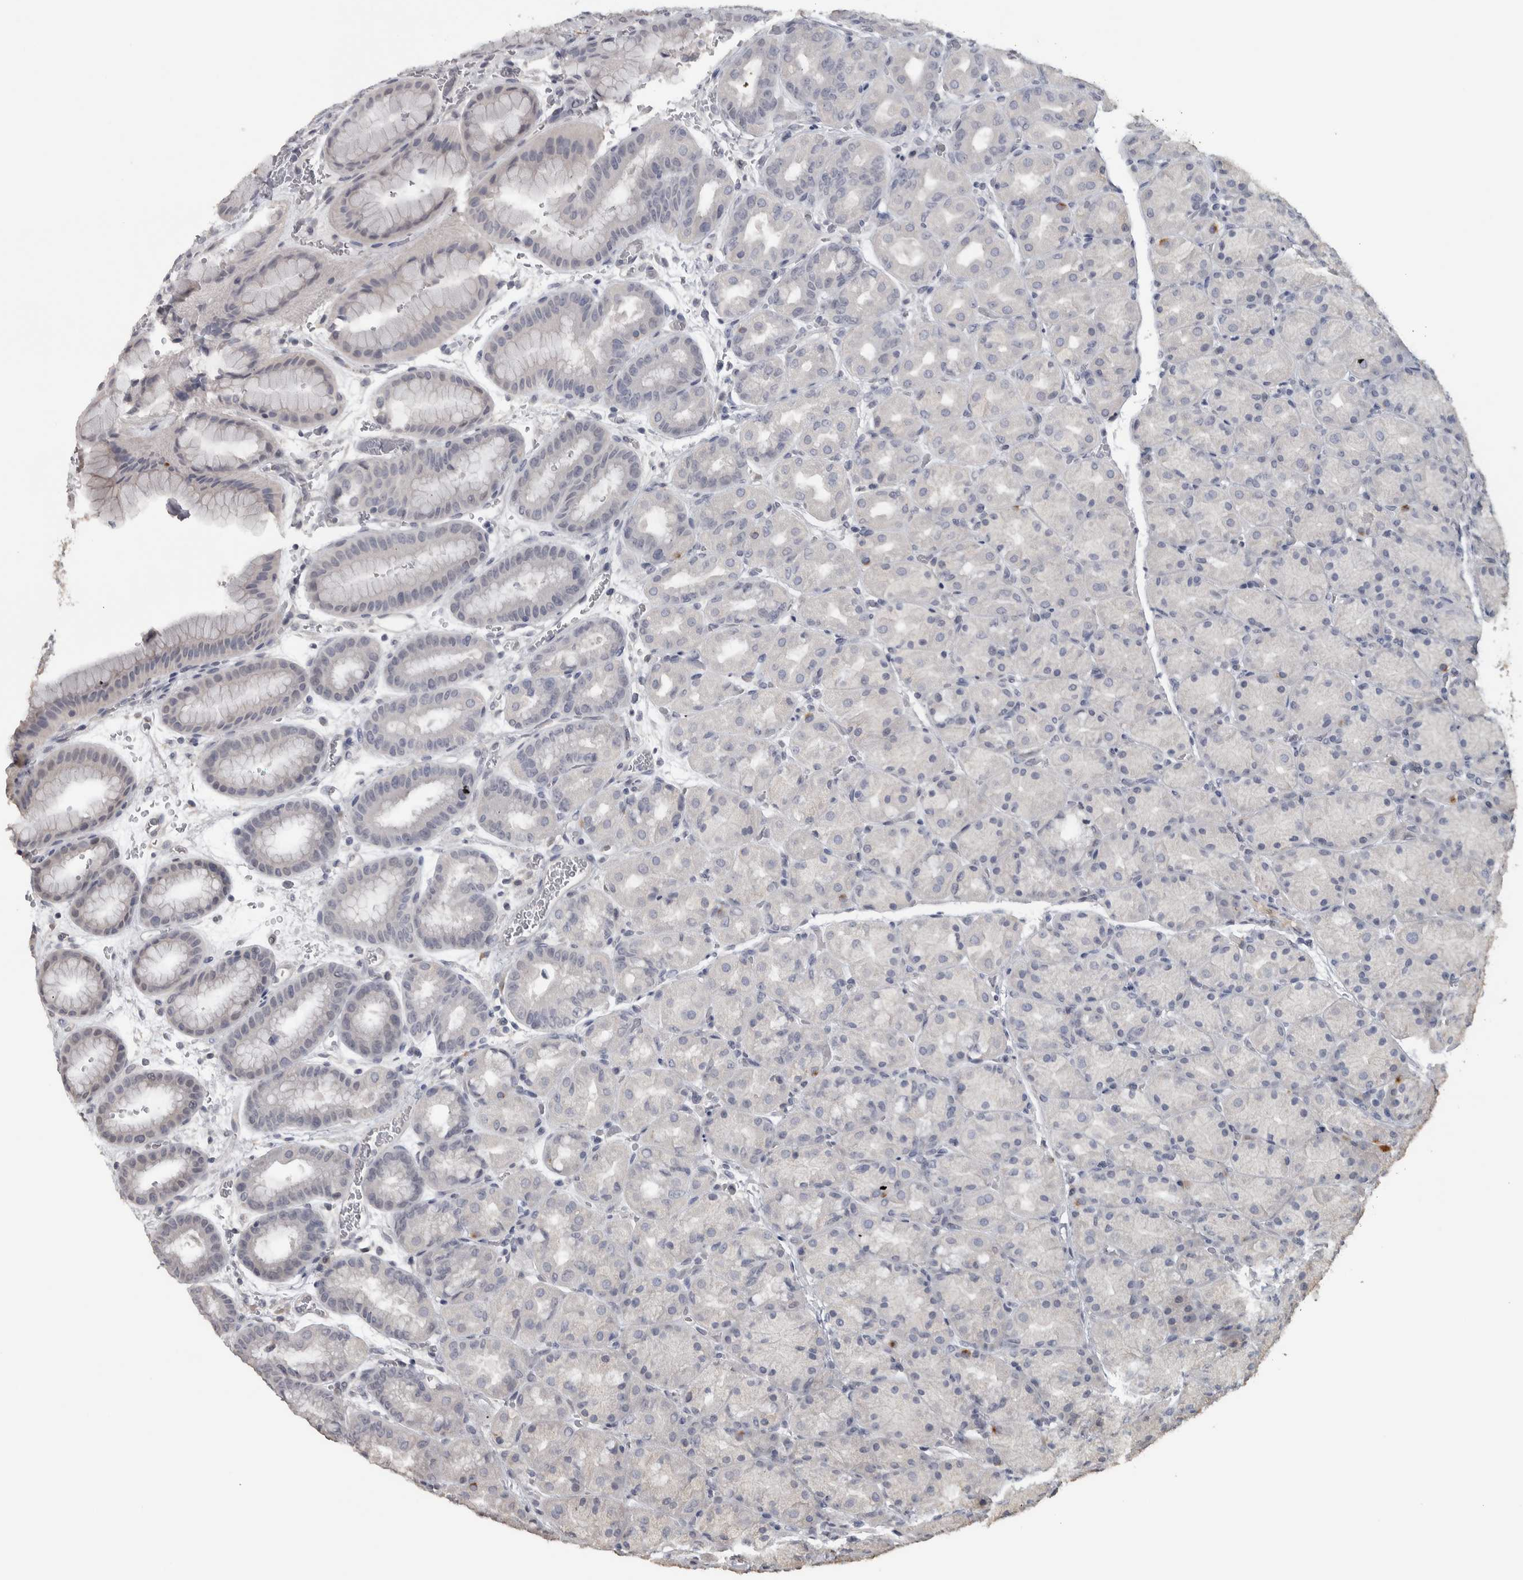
{"staining": {"intensity": "negative", "quantity": "none", "location": "none"}, "tissue": "stomach", "cell_type": "Glandular cells", "image_type": "normal", "snomed": [{"axis": "morphology", "description": "Normal tissue, NOS"}, {"axis": "morphology", "description": "Carcinoid, malignant, NOS"}, {"axis": "topography", "description": "Stomach, upper"}], "caption": "This is an immunohistochemistry image of benign human stomach. There is no staining in glandular cells.", "gene": "NECAB1", "patient": {"sex": "male", "age": 39}}